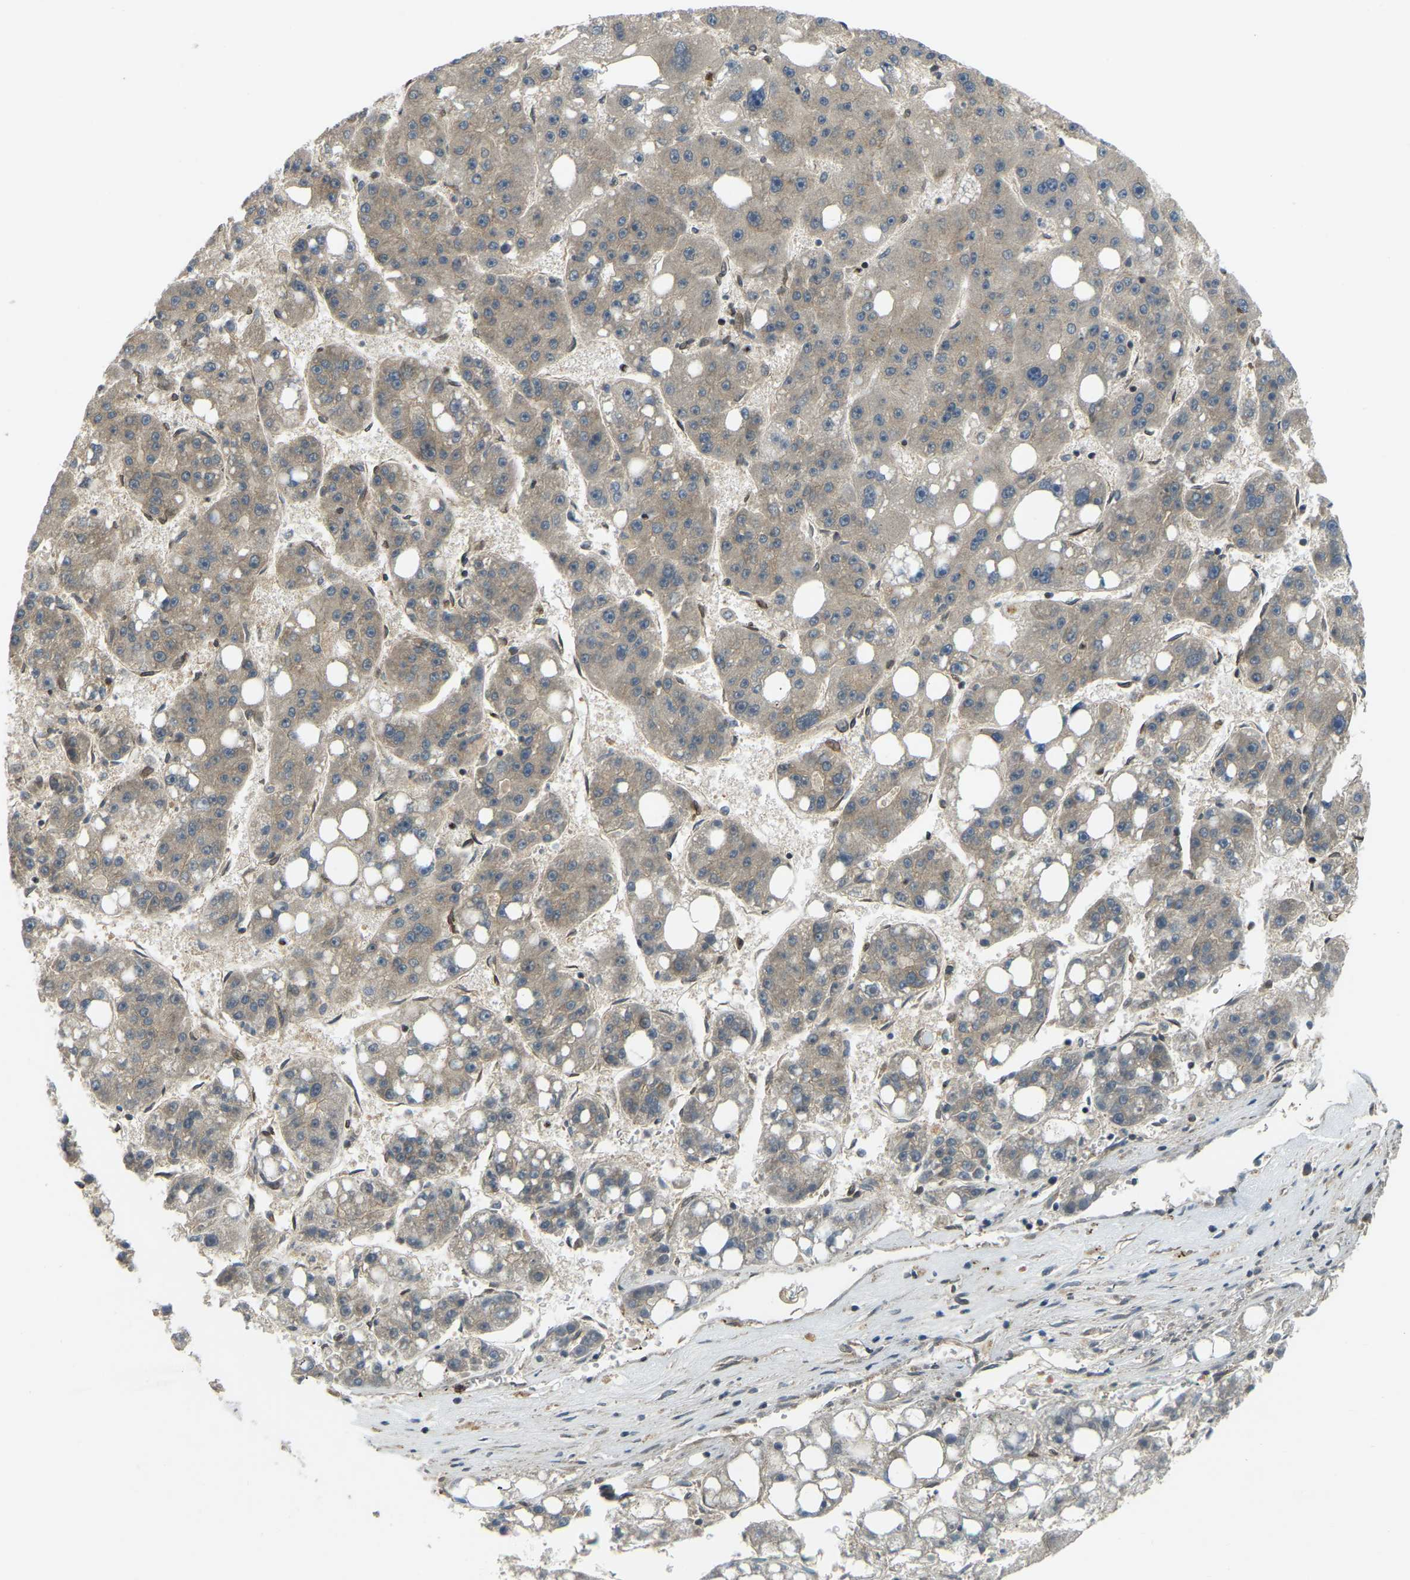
{"staining": {"intensity": "negative", "quantity": "none", "location": "none"}, "tissue": "liver cancer", "cell_type": "Tumor cells", "image_type": "cancer", "snomed": [{"axis": "morphology", "description": "Carcinoma, Hepatocellular, NOS"}, {"axis": "topography", "description": "Liver"}], "caption": "This is a image of immunohistochemistry staining of liver cancer (hepatocellular carcinoma), which shows no staining in tumor cells.", "gene": "SYNE1", "patient": {"sex": "female", "age": 61}}